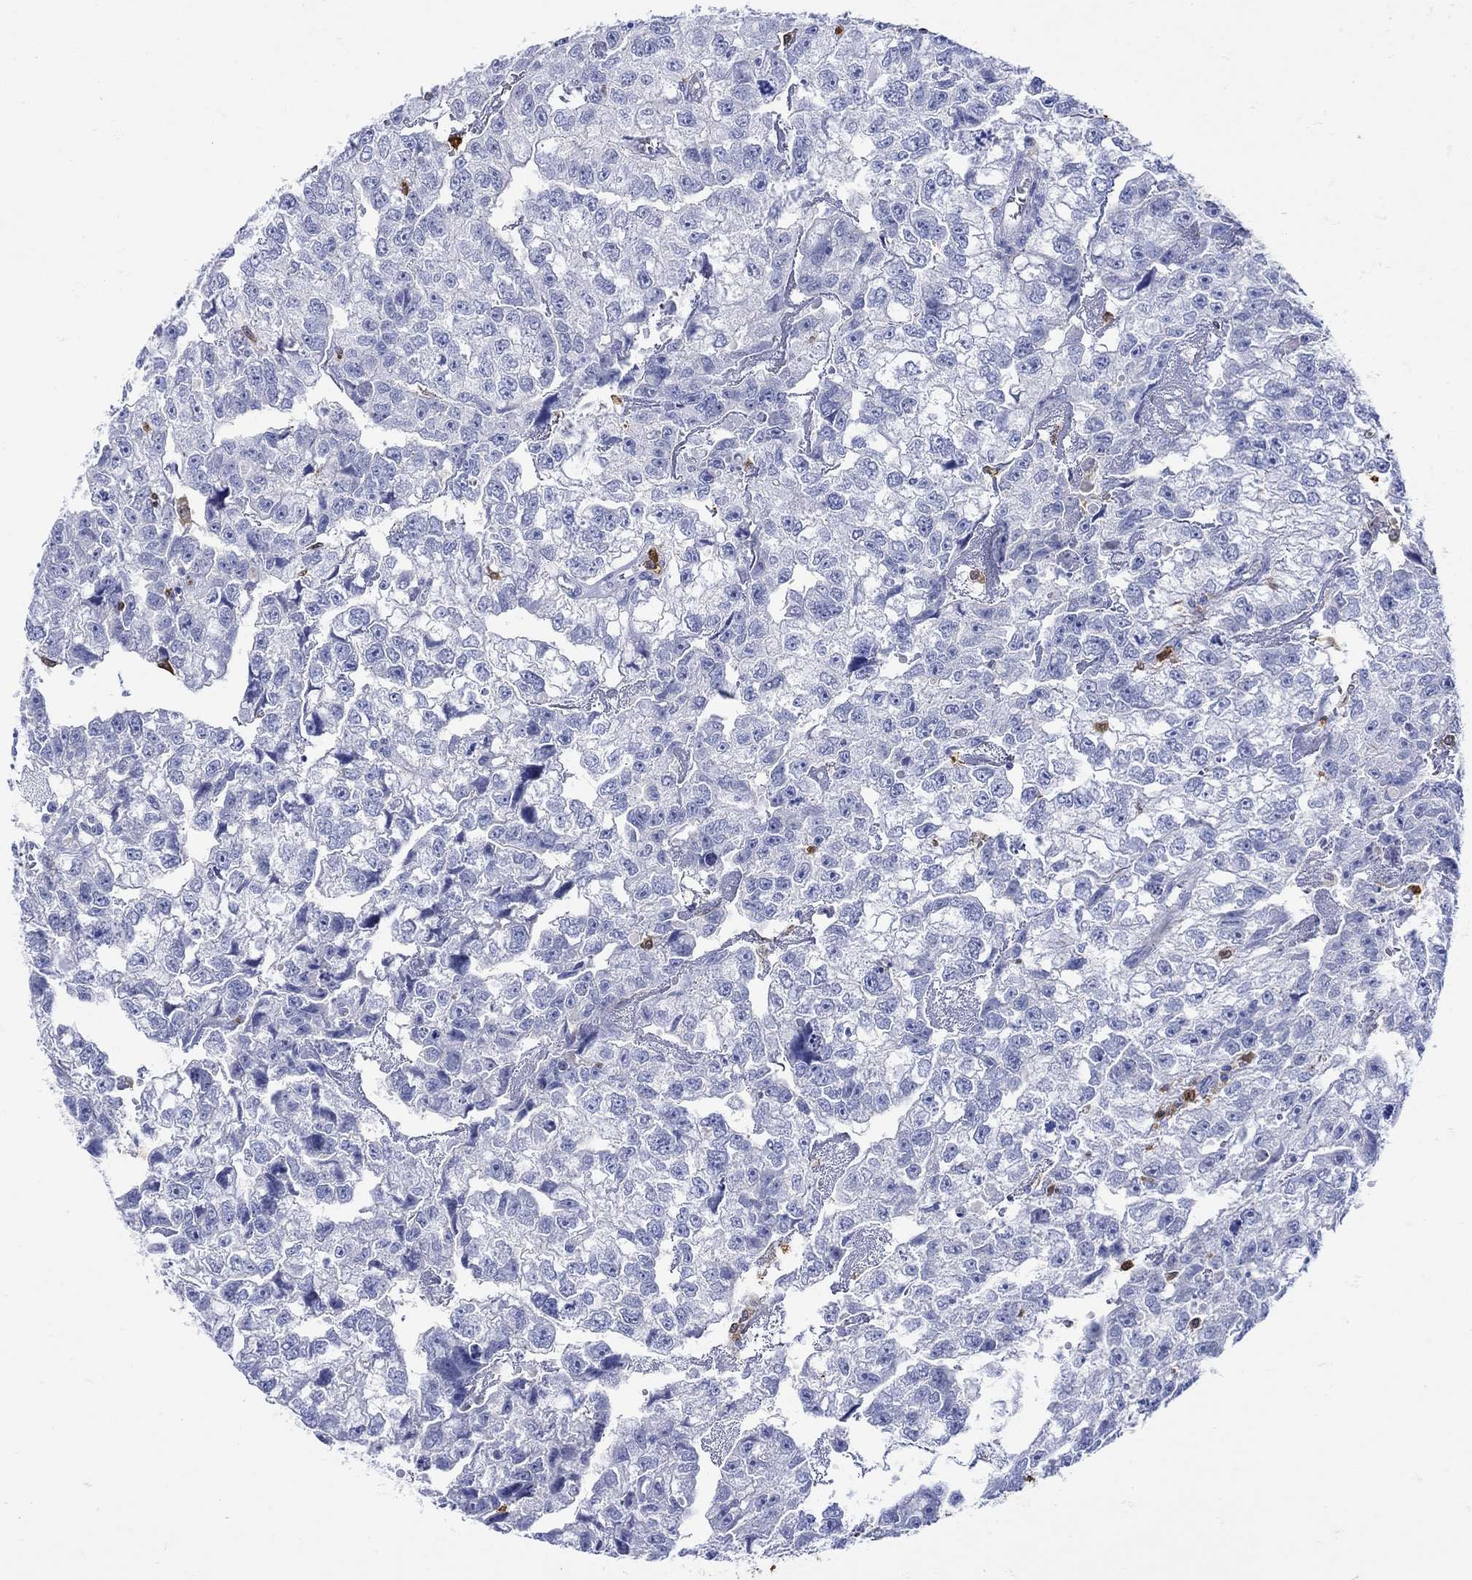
{"staining": {"intensity": "negative", "quantity": "none", "location": "none"}, "tissue": "testis cancer", "cell_type": "Tumor cells", "image_type": "cancer", "snomed": [{"axis": "morphology", "description": "Carcinoma, Embryonal, NOS"}, {"axis": "morphology", "description": "Teratoma, malignant, NOS"}, {"axis": "topography", "description": "Testis"}], "caption": "DAB (3,3'-diaminobenzidine) immunohistochemical staining of human embryonal carcinoma (testis) displays no significant positivity in tumor cells.", "gene": "LINGO3", "patient": {"sex": "male", "age": 44}}